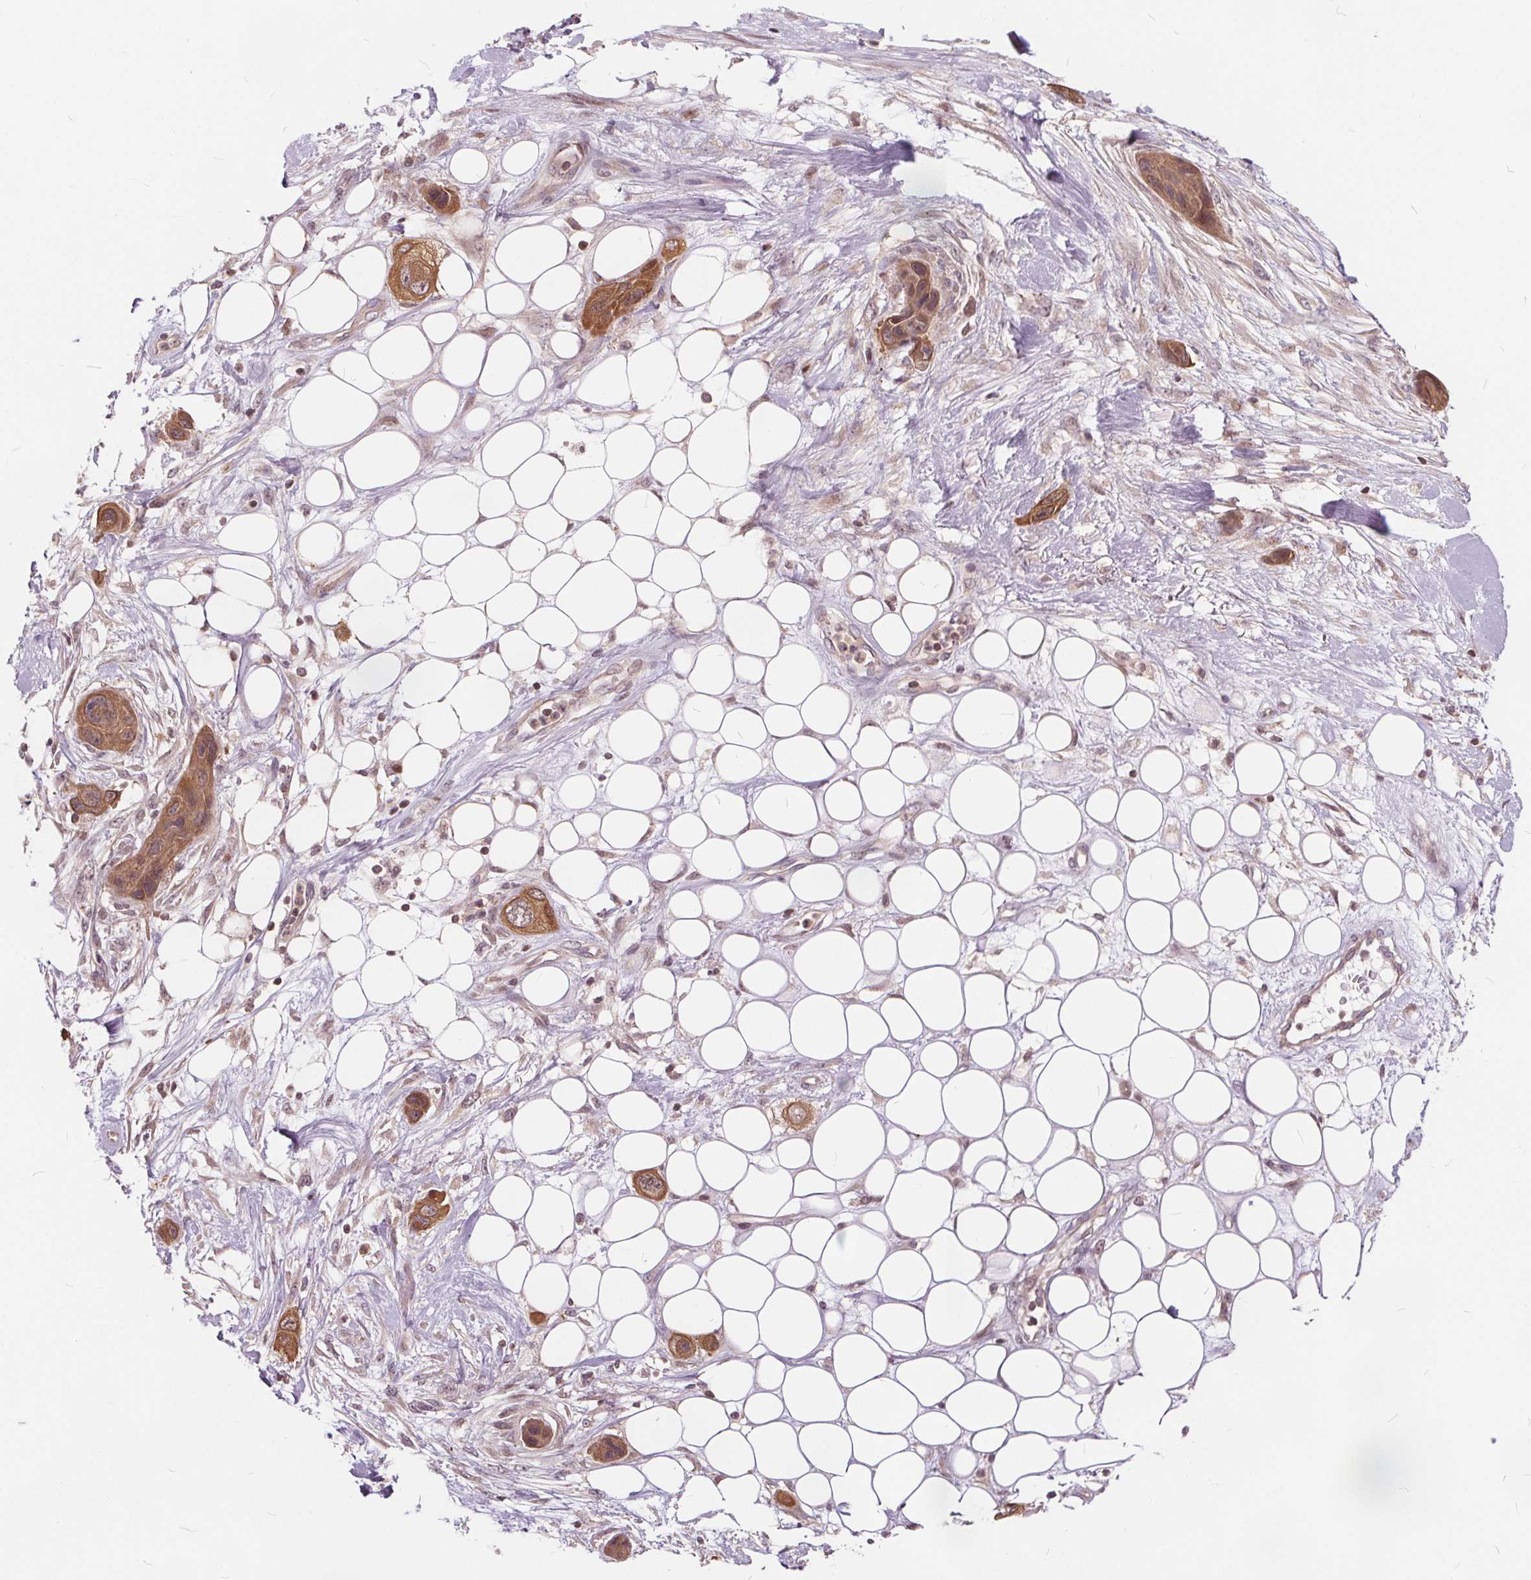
{"staining": {"intensity": "moderate", "quantity": ">75%", "location": "cytoplasmic/membranous,nuclear"}, "tissue": "skin cancer", "cell_type": "Tumor cells", "image_type": "cancer", "snomed": [{"axis": "morphology", "description": "Squamous cell carcinoma, NOS"}, {"axis": "topography", "description": "Skin"}], "caption": "IHC photomicrograph of neoplastic tissue: skin cancer stained using immunohistochemistry displays medium levels of moderate protein expression localized specifically in the cytoplasmic/membranous and nuclear of tumor cells, appearing as a cytoplasmic/membranous and nuclear brown color.", "gene": "HIF1AN", "patient": {"sex": "male", "age": 79}}